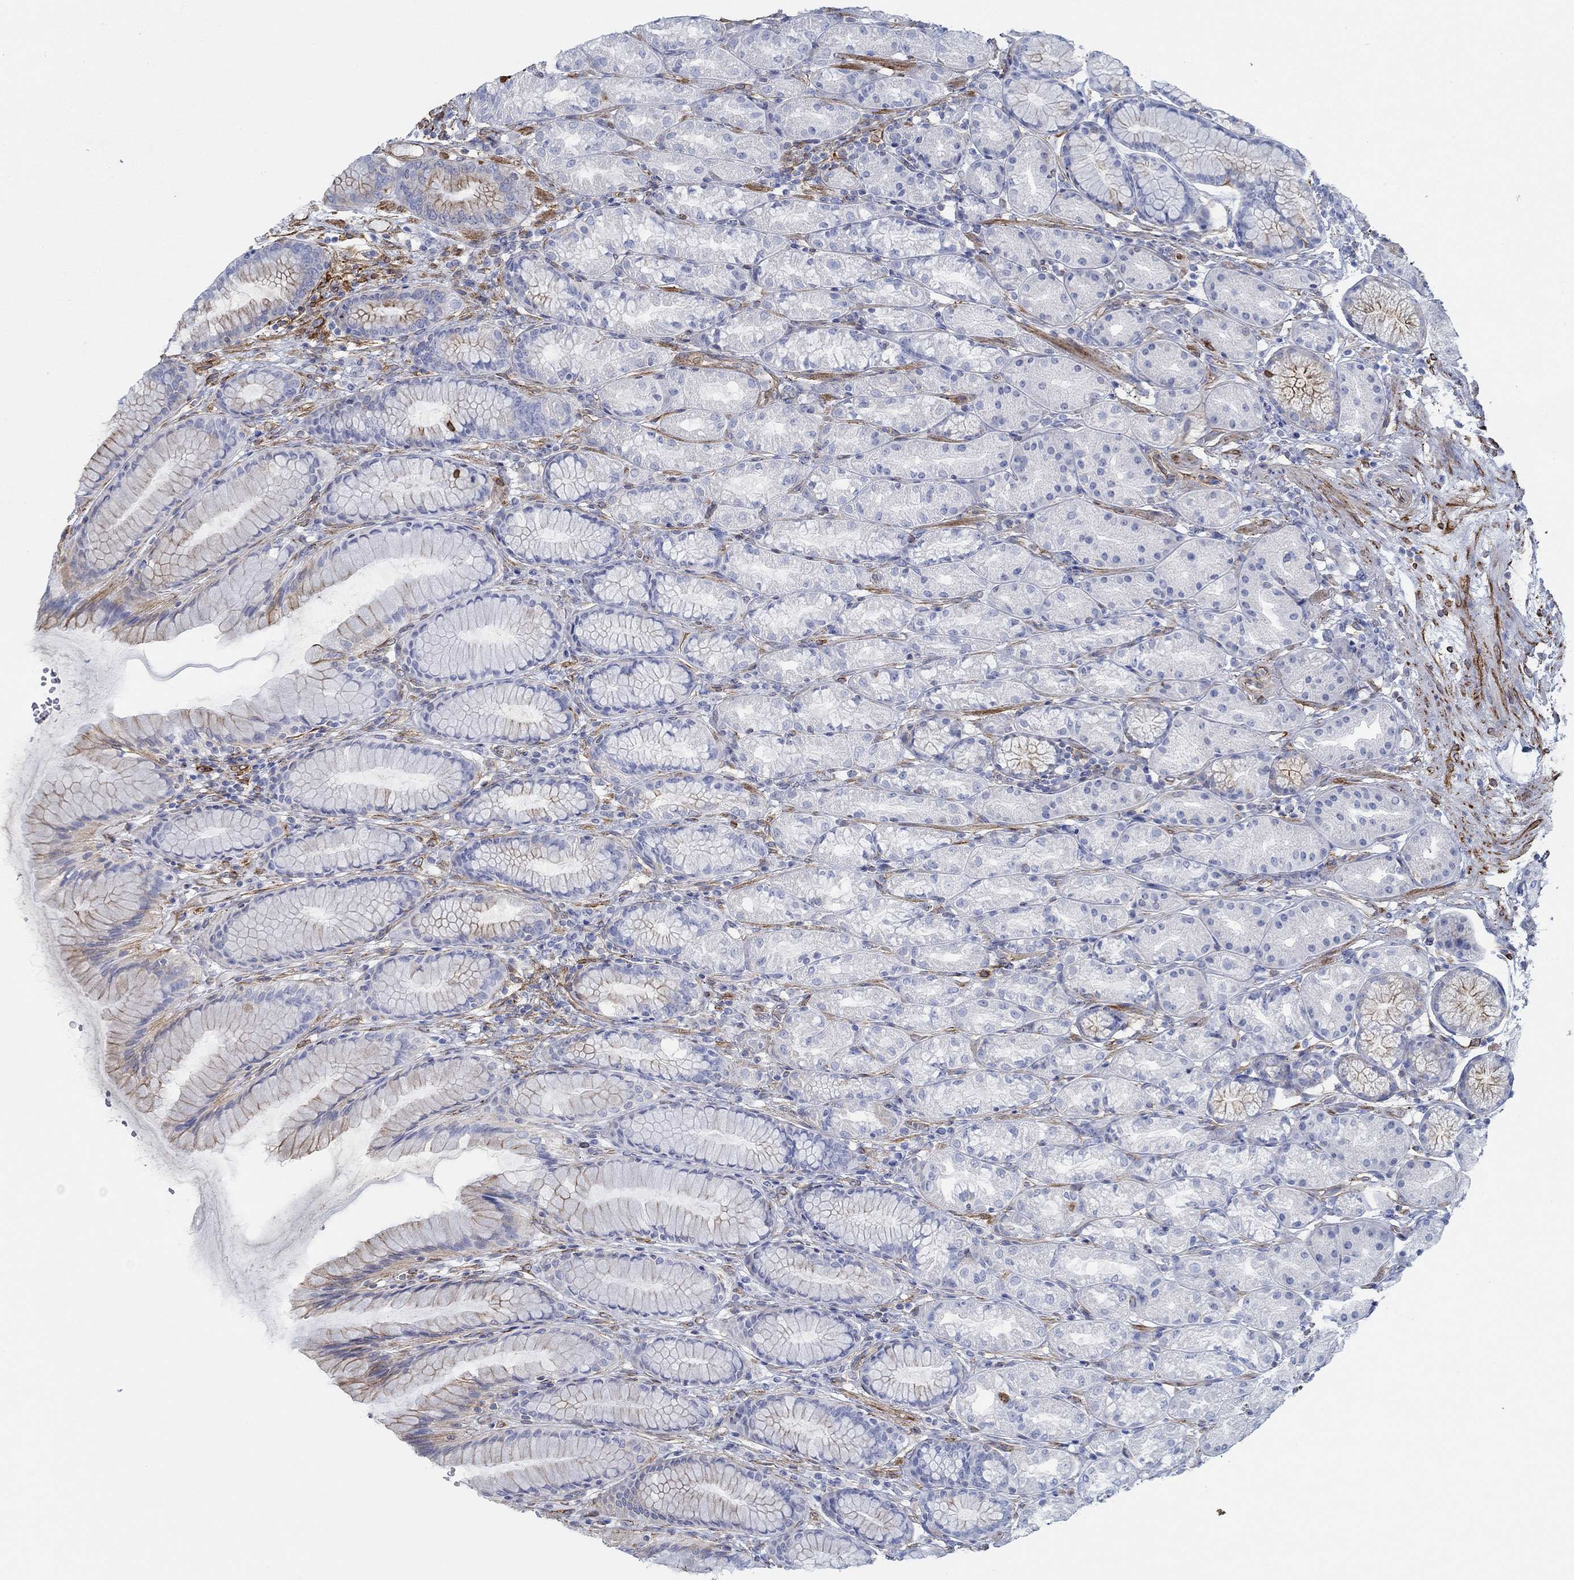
{"staining": {"intensity": "moderate", "quantity": "<25%", "location": "cytoplasmic/membranous"}, "tissue": "stomach", "cell_type": "Glandular cells", "image_type": "normal", "snomed": [{"axis": "morphology", "description": "Normal tissue, NOS"}, {"axis": "morphology", "description": "Adenocarcinoma, NOS"}, {"axis": "topography", "description": "Stomach"}], "caption": "Immunohistochemistry (IHC) photomicrograph of unremarkable stomach stained for a protein (brown), which demonstrates low levels of moderate cytoplasmic/membranous staining in approximately <25% of glandular cells.", "gene": "STC2", "patient": {"sex": "female", "age": 79}}